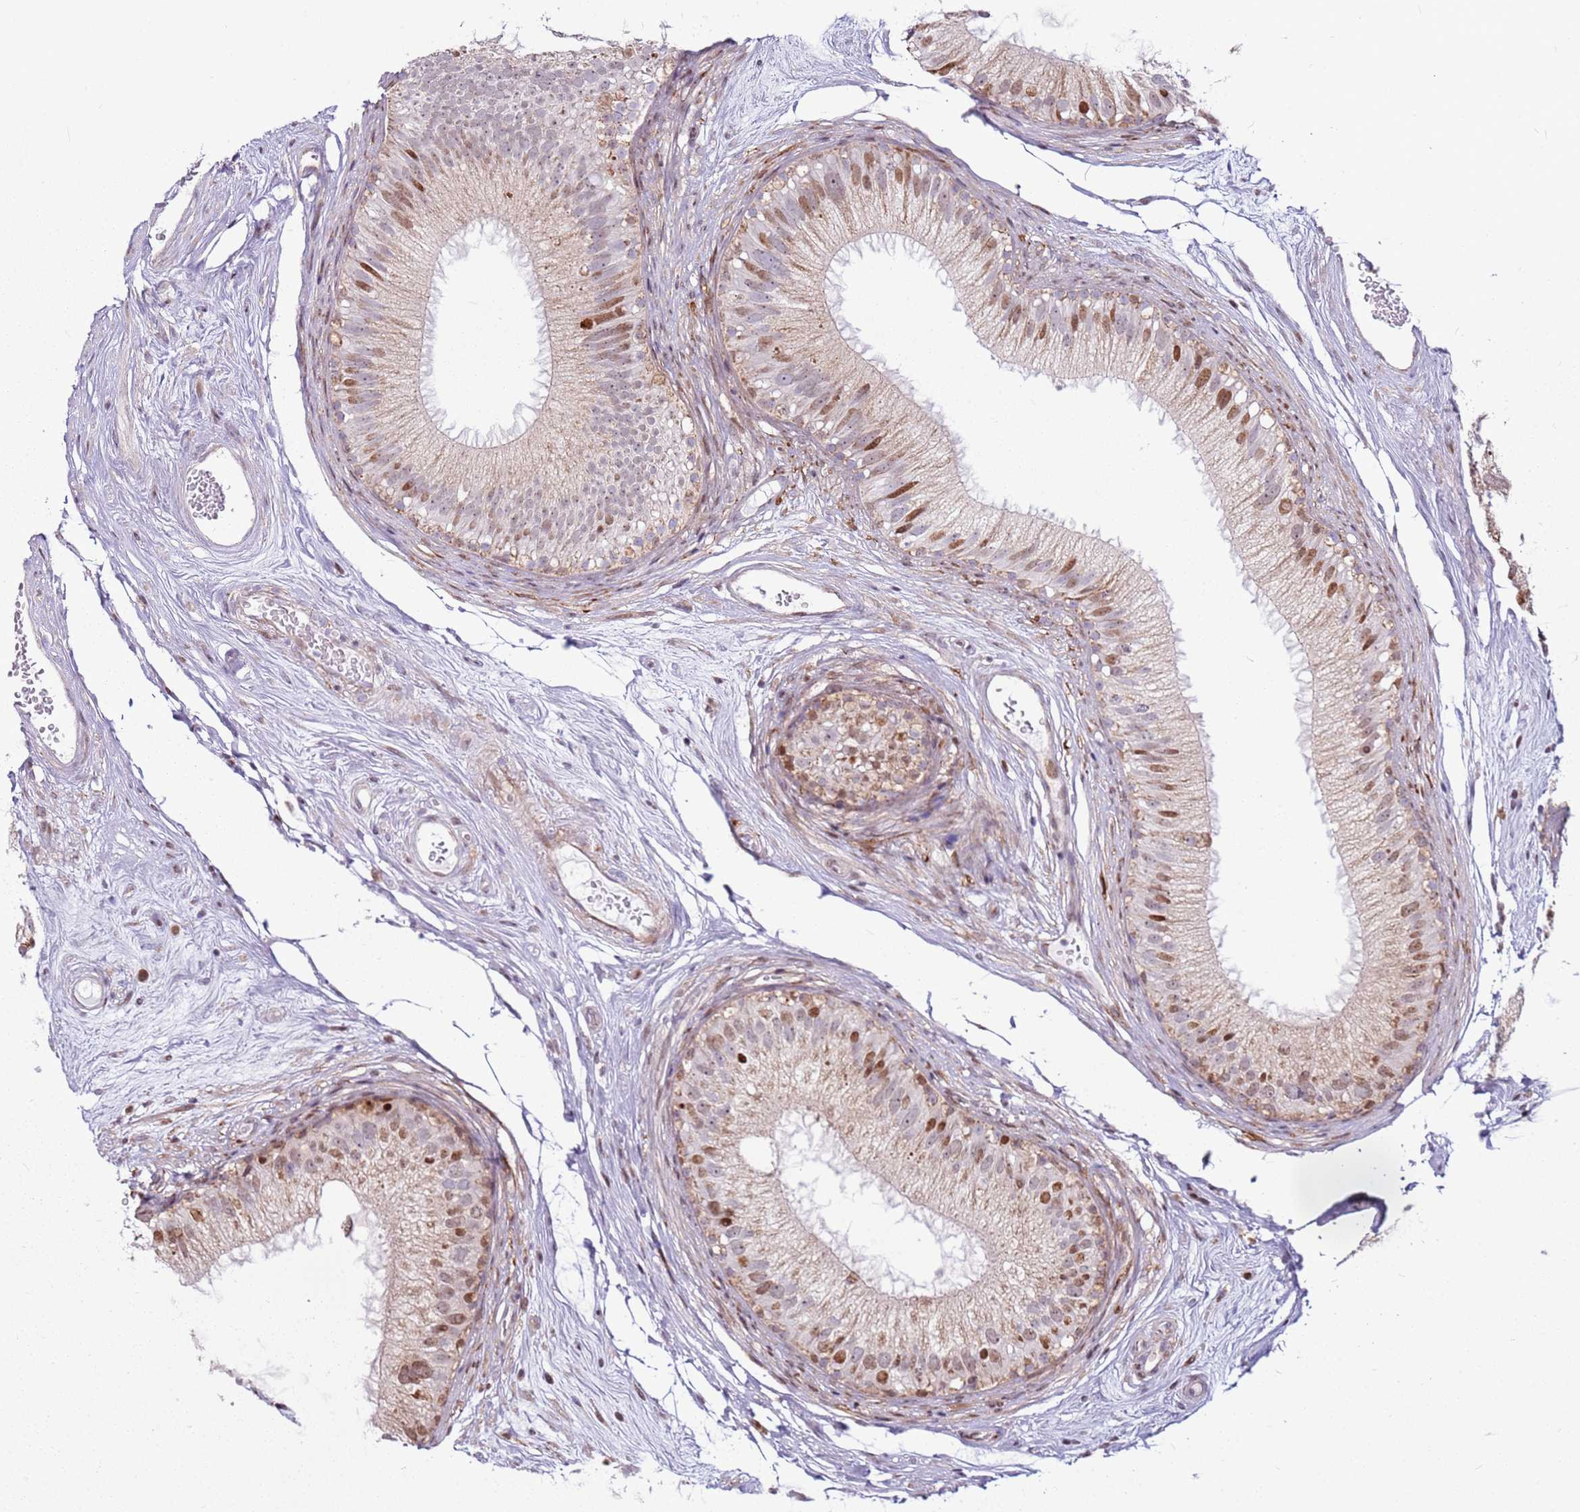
{"staining": {"intensity": "strong", "quantity": "25%-75%", "location": "cytoplasmic/membranous,nuclear"}, "tissue": "epididymis", "cell_type": "Glandular cells", "image_type": "normal", "snomed": [{"axis": "morphology", "description": "Normal tissue, NOS"}, {"axis": "topography", "description": "Epididymis"}], "caption": "Protein staining of normal epididymis shows strong cytoplasmic/membranous,nuclear expression in about 25%-75% of glandular cells. (brown staining indicates protein expression, while blue staining denotes nuclei).", "gene": "PCTP", "patient": {"sex": "male", "age": 77}}